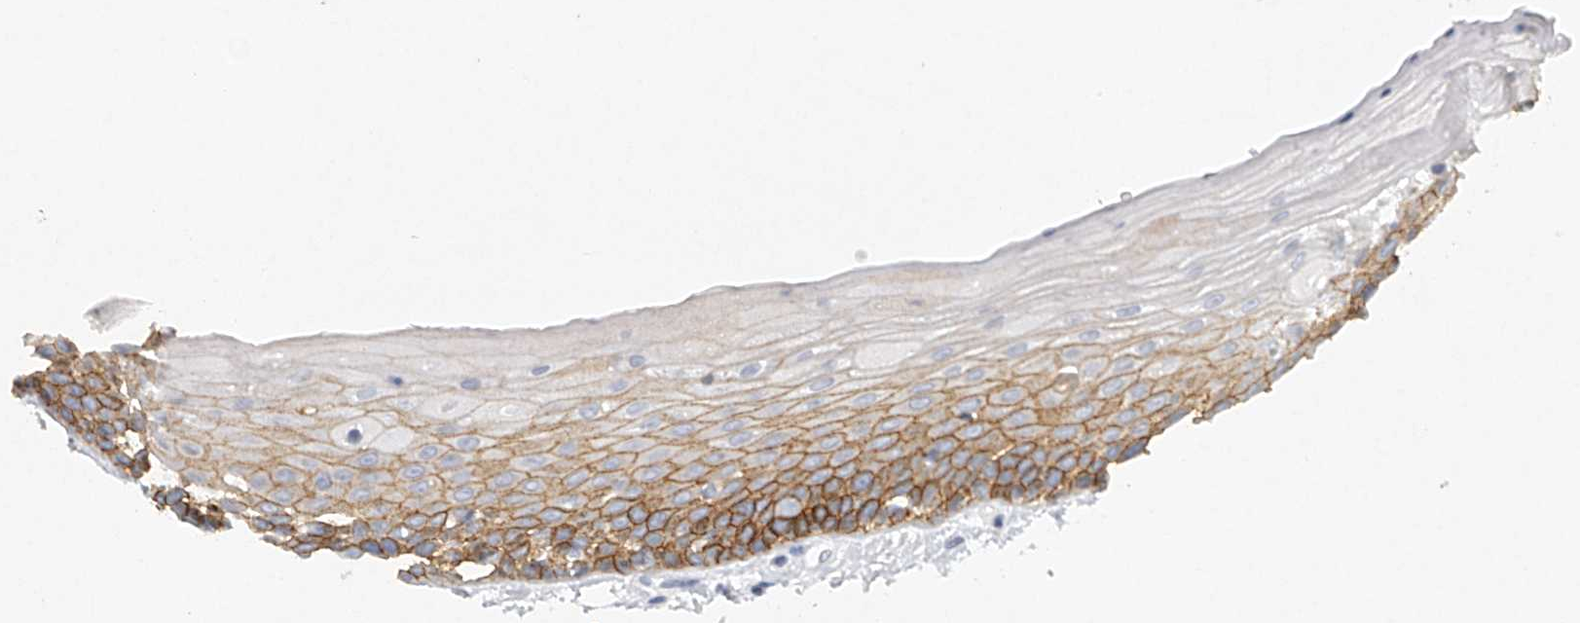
{"staining": {"intensity": "moderate", "quantity": "25%-75%", "location": "cytoplasmic/membranous"}, "tissue": "oral mucosa", "cell_type": "Squamous epithelial cells", "image_type": "normal", "snomed": [{"axis": "morphology", "description": "Normal tissue, NOS"}, {"axis": "topography", "description": "Oral tissue"}], "caption": "The histopathology image shows staining of benign oral mucosa, revealing moderate cytoplasmic/membranous protein staining (brown color) within squamous epithelial cells.", "gene": "FAT2", "patient": {"sex": "female", "age": 76}}